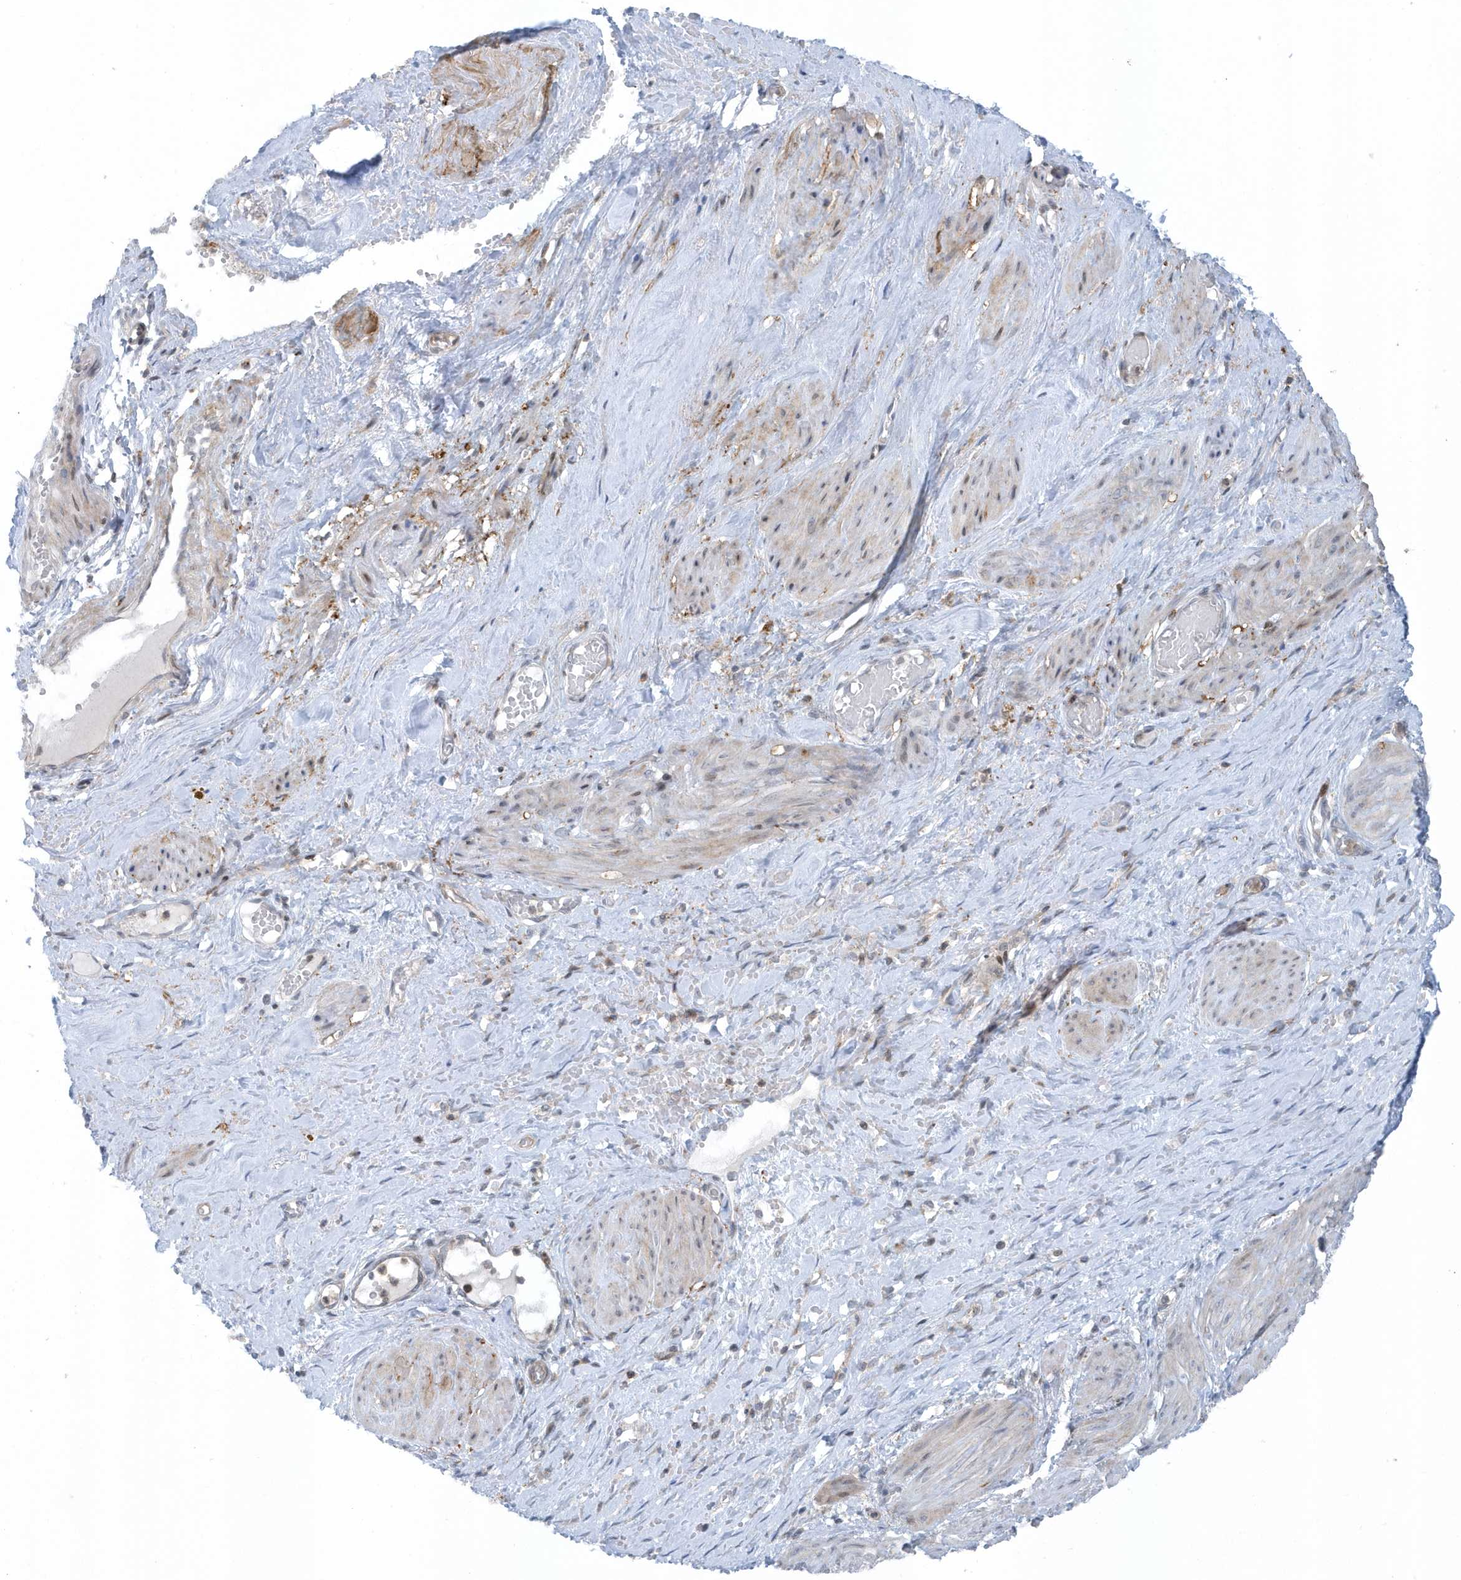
{"staining": {"intensity": "moderate", "quantity": "25%-75%", "location": "cytoplasmic/membranous"}, "tissue": "smooth muscle", "cell_type": "Smooth muscle cells", "image_type": "normal", "snomed": [{"axis": "morphology", "description": "Normal tissue, NOS"}, {"axis": "topography", "description": "Endometrium"}], "caption": "DAB (3,3'-diaminobenzidine) immunohistochemical staining of unremarkable human smooth muscle shows moderate cytoplasmic/membranous protein positivity in approximately 25%-75% of smooth muscle cells. The staining was performed using DAB to visualize the protein expression in brown, while the nuclei were stained in blue with hematoxylin (Magnification: 20x).", "gene": "CACNB2", "patient": {"sex": "female", "age": 33}}